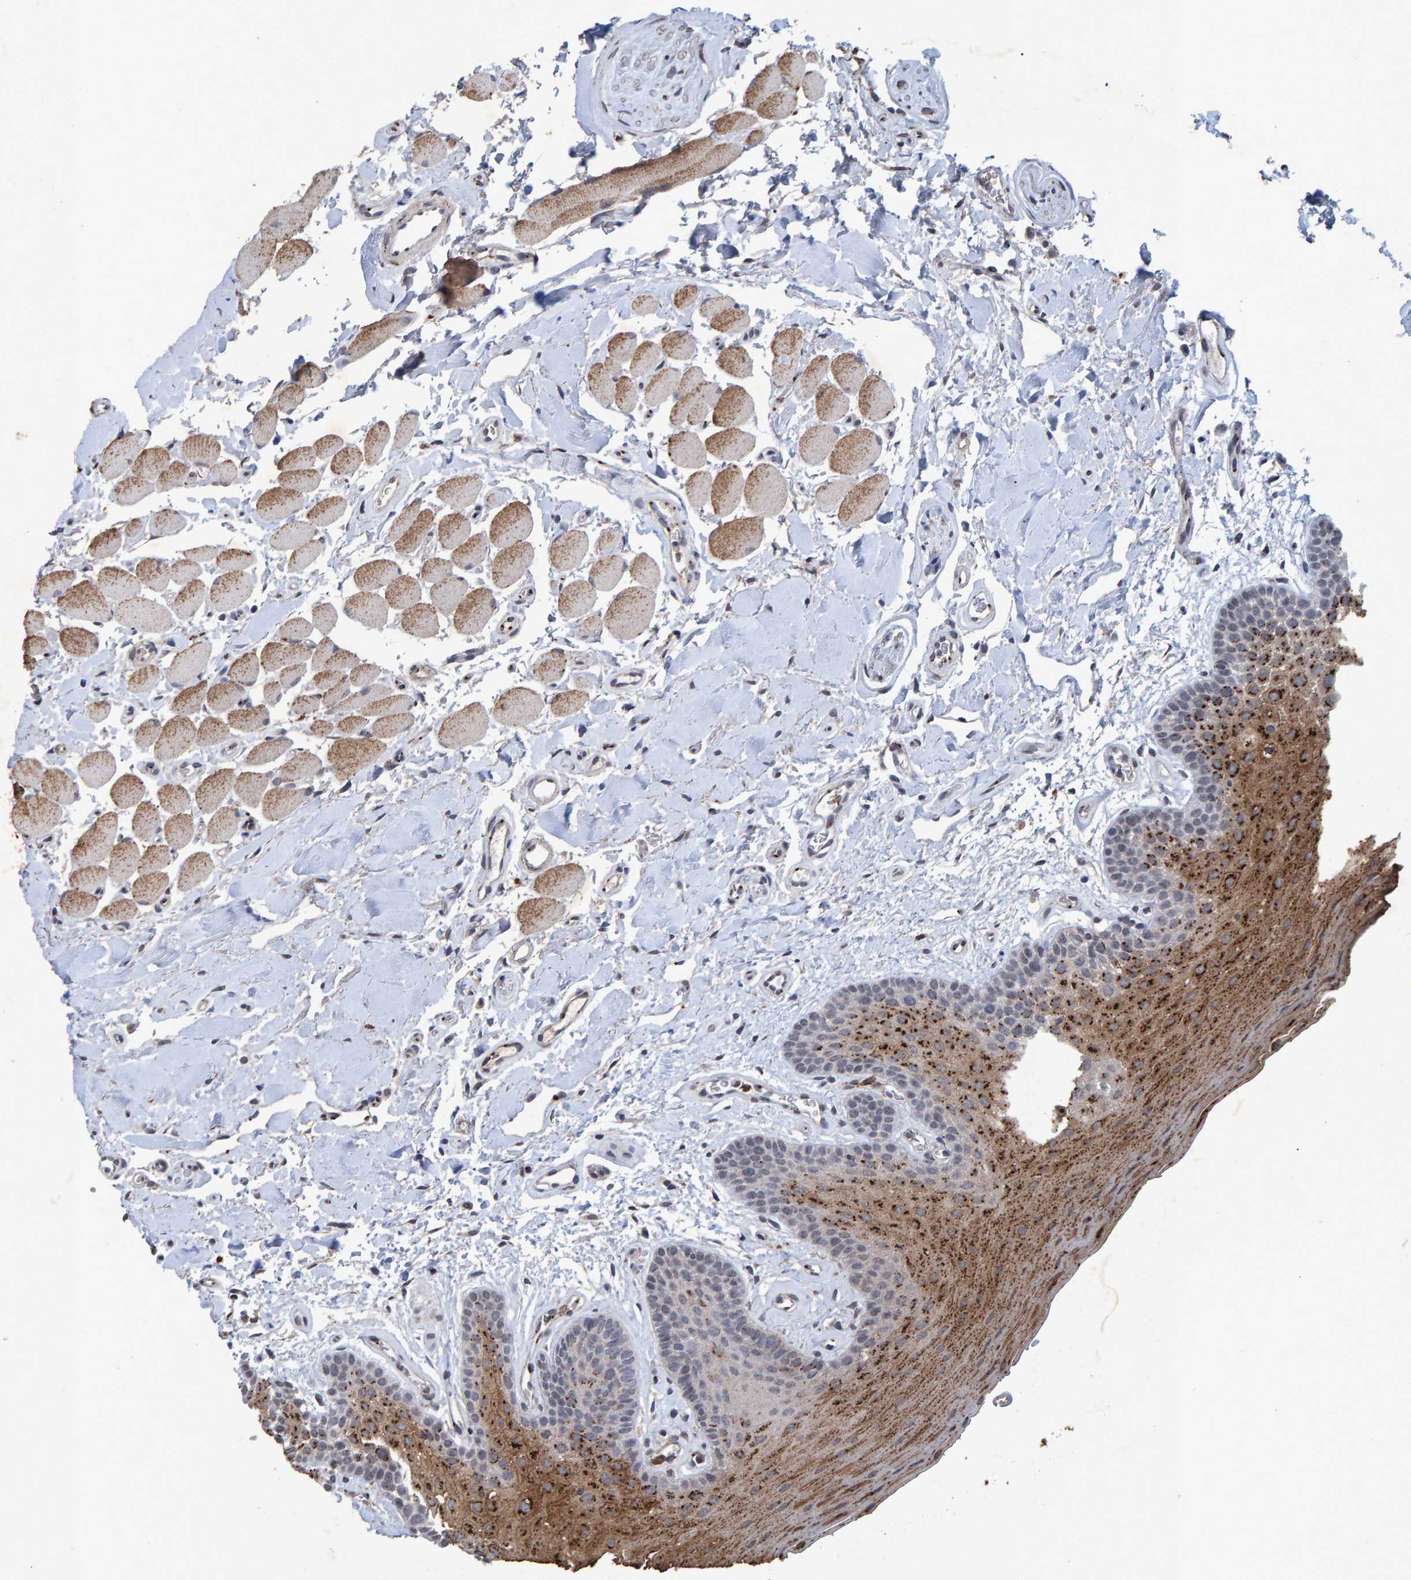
{"staining": {"intensity": "strong", "quantity": "<25%", "location": "cytoplasmic/membranous"}, "tissue": "oral mucosa", "cell_type": "Squamous epithelial cells", "image_type": "normal", "snomed": [{"axis": "morphology", "description": "Normal tissue, NOS"}, {"axis": "topography", "description": "Oral tissue"}], "caption": "The immunohistochemical stain labels strong cytoplasmic/membranous positivity in squamous epithelial cells of unremarkable oral mucosa.", "gene": "GALC", "patient": {"sex": "male", "age": 62}}